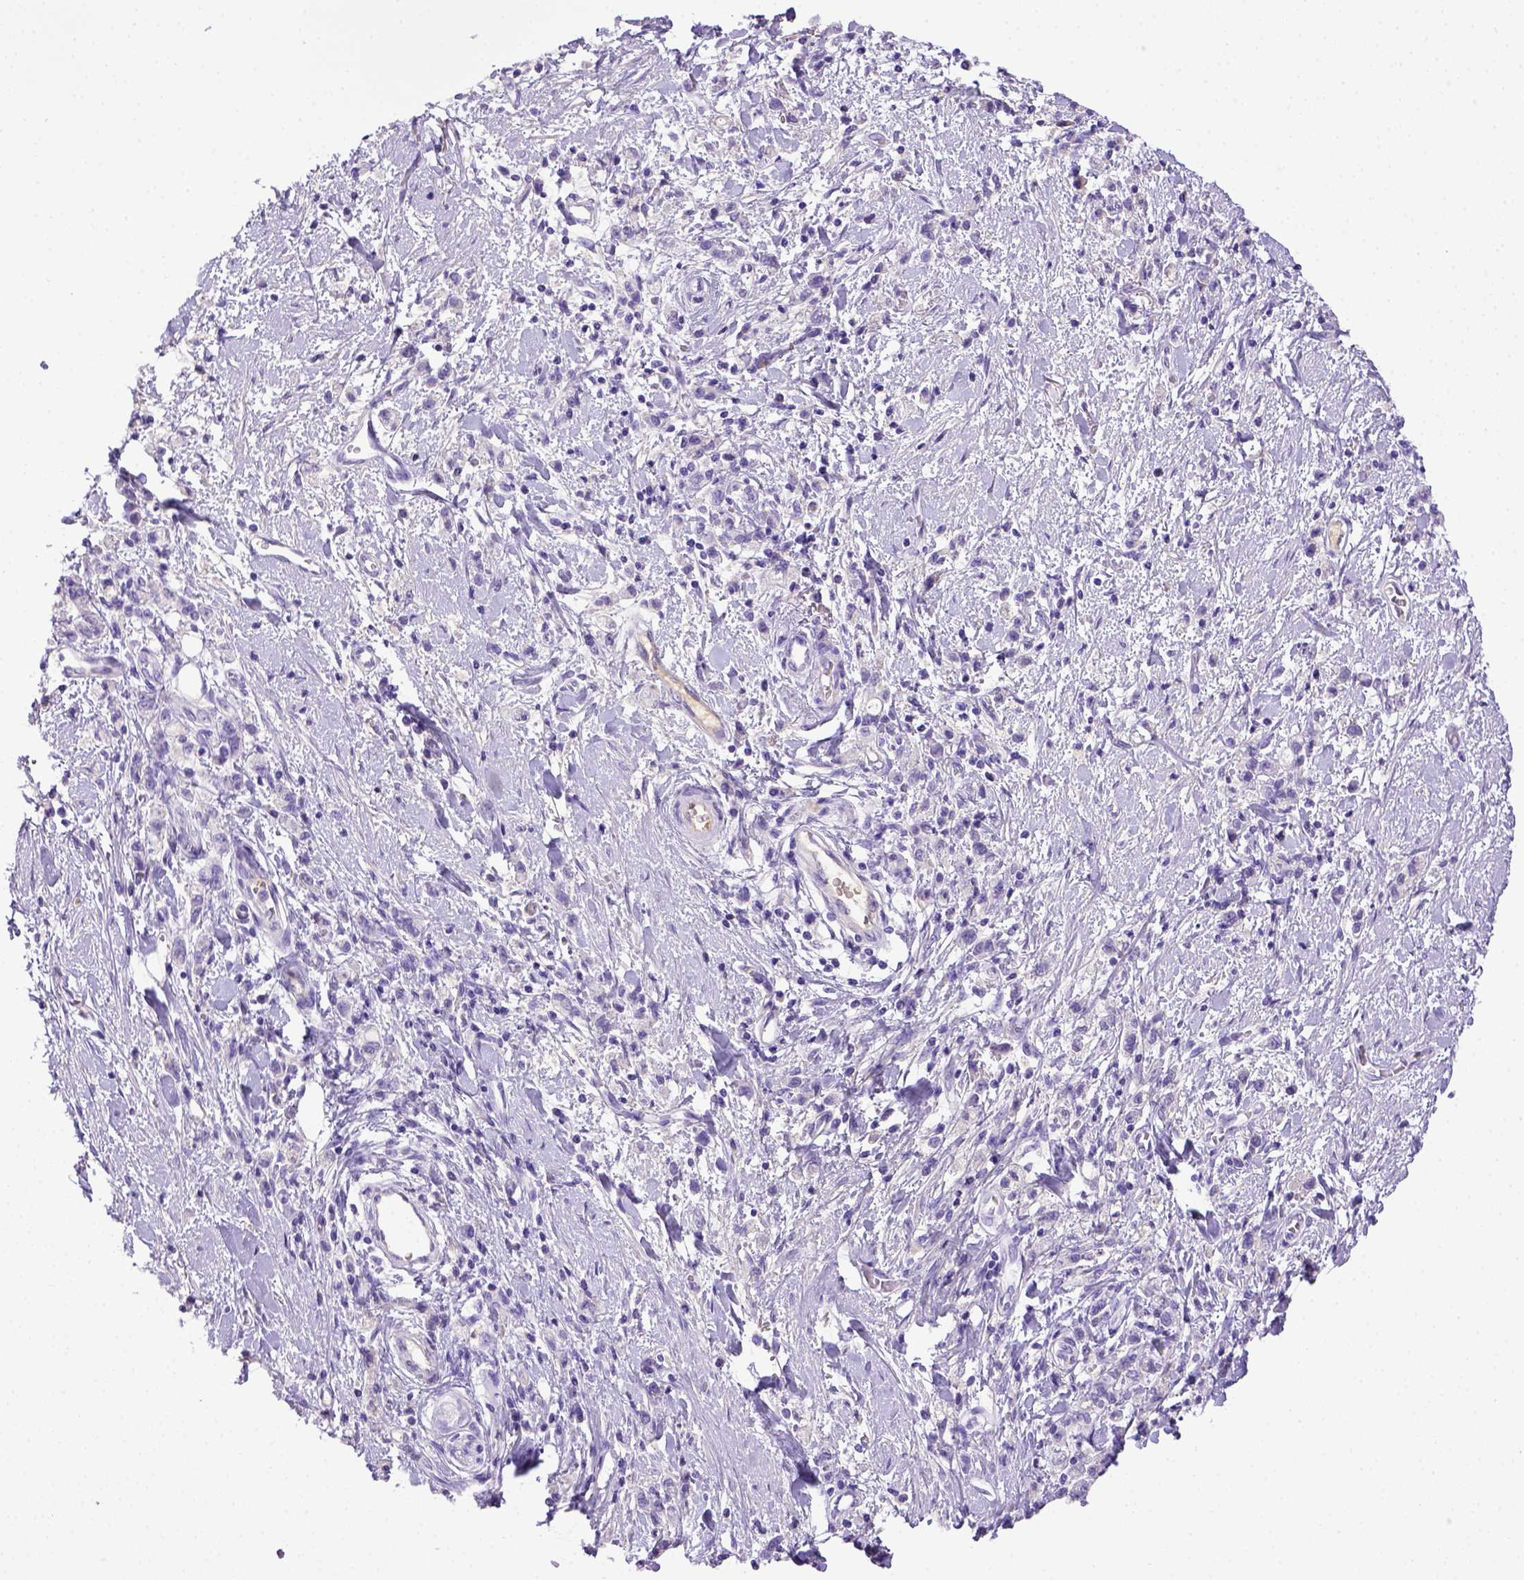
{"staining": {"intensity": "negative", "quantity": "none", "location": "none"}, "tissue": "stomach cancer", "cell_type": "Tumor cells", "image_type": "cancer", "snomed": [{"axis": "morphology", "description": "Adenocarcinoma, NOS"}, {"axis": "topography", "description": "Stomach"}], "caption": "A high-resolution micrograph shows immunohistochemistry (IHC) staining of stomach cancer, which reveals no significant positivity in tumor cells.", "gene": "ITIH4", "patient": {"sex": "male", "age": 77}}